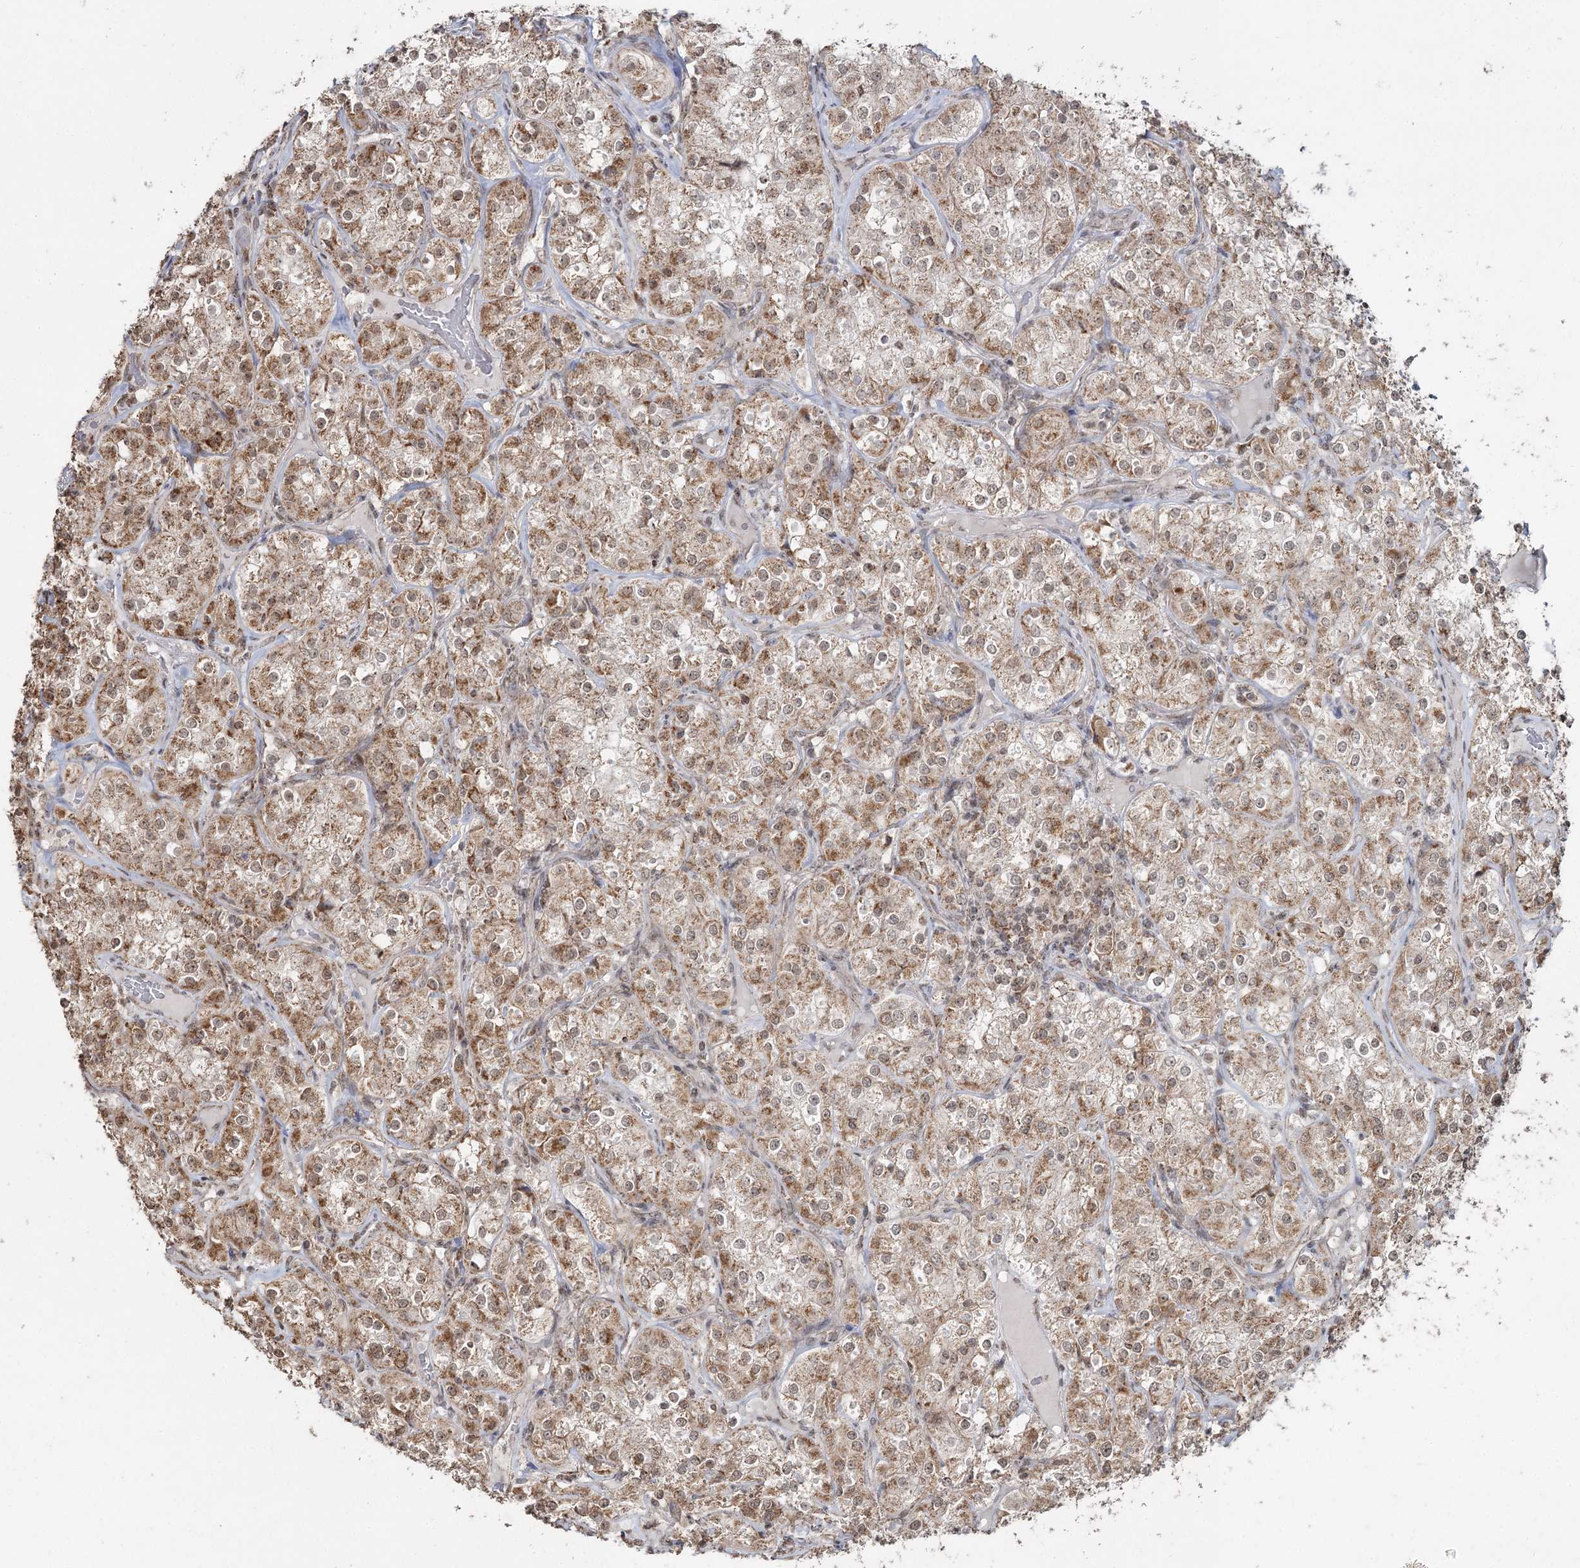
{"staining": {"intensity": "moderate", "quantity": ">75%", "location": "cytoplasmic/membranous,nuclear"}, "tissue": "renal cancer", "cell_type": "Tumor cells", "image_type": "cancer", "snomed": [{"axis": "morphology", "description": "Adenocarcinoma, NOS"}, {"axis": "topography", "description": "Kidney"}], "caption": "This micrograph demonstrates adenocarcinoma (renal) stained with IHC to label a protein in brown. The cytoplasmic/membranous and nuclear of tumor cells show moderate positivity for the protein. Nuclei are counter-stained blue.", "gene": "PDHX", "patient": {"sex": "male", "age": 77}}